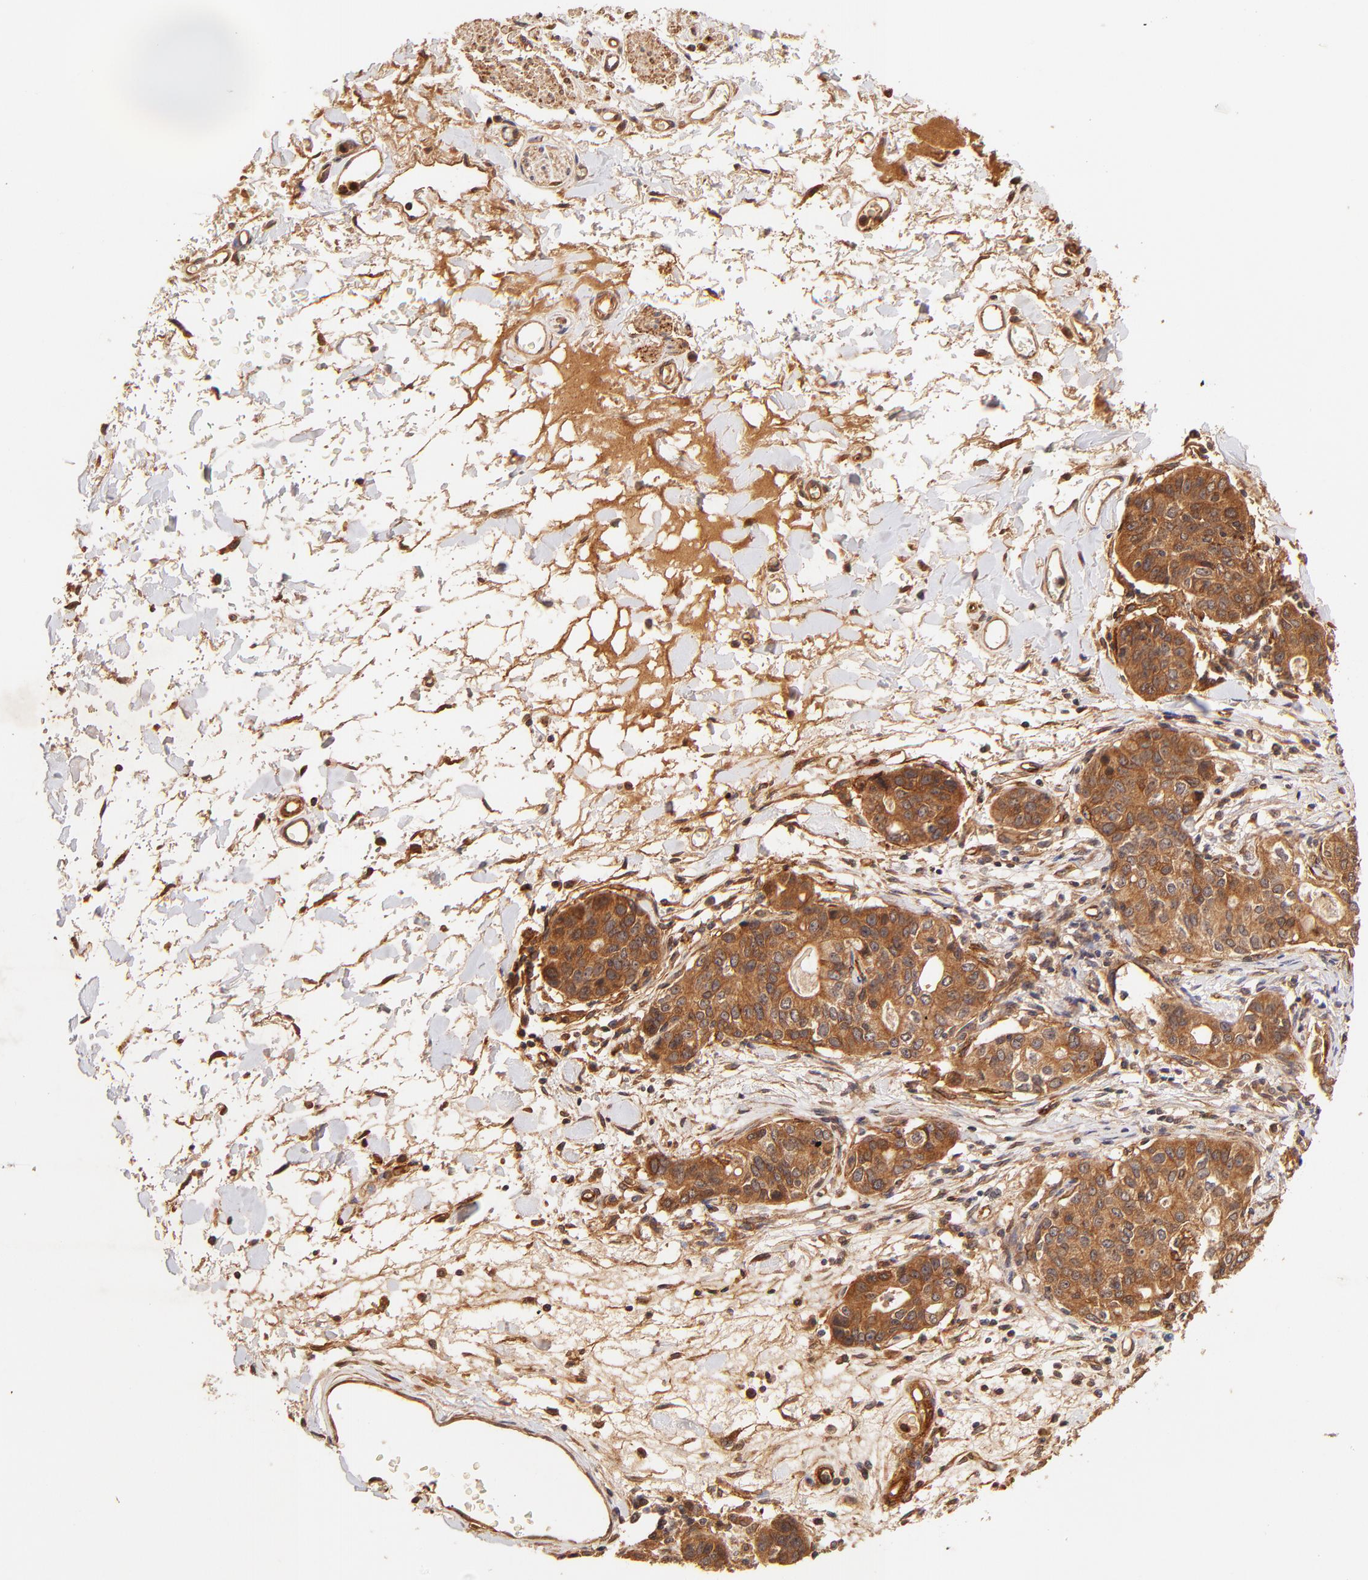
{"staining": {"intensity": "moderate", "quantity": ">75%", "location": "cytoplasmic/membranous"}, "tissue": "stomach cancer", "cell_type": "Tumor cells", "image_type": "cancer", "snomed": [{"axis": "morphology", "description": "Adenocarcinoma, NOS"}, {"axis": "topography", "description": "Esophagus"}, {"axis": "topography", "description": "Stomach"}], "caption": "Immunohistochemical staining of human adenocarcinoma (stomach) displays moderate cytoplasmic/membranous protein positivity in about >75% of tumor cells. (DAB IHC with brightfield microscopy, high magnification).", "gene": "ITGB1", "patient": {"sex": "male", "age": 74}}